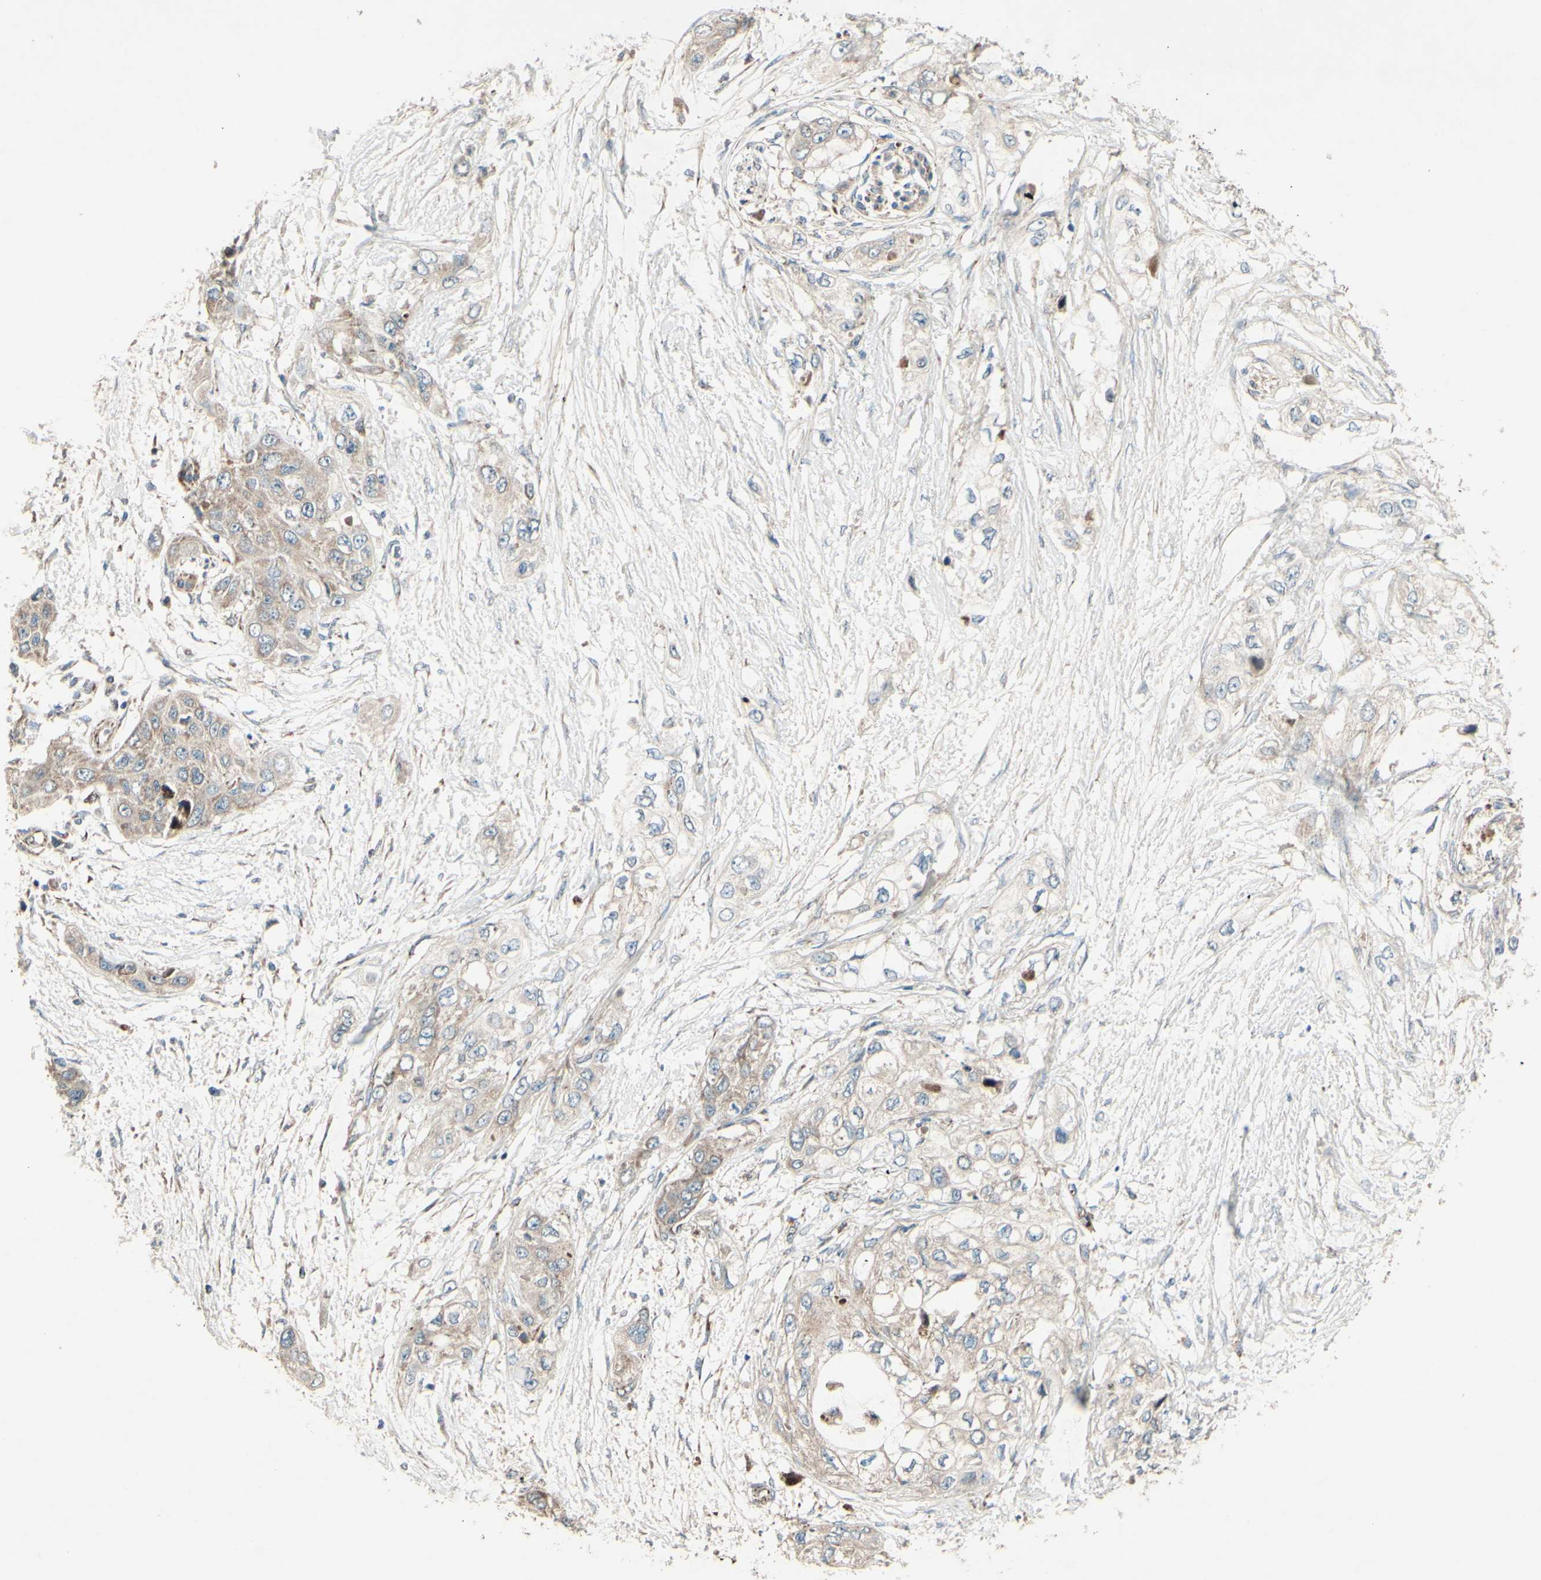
{"staining": {"intensity": "weak", "quantity": ">75%", "location": "cytoplasmic/membranous"}, "tissue": "pancreatic cancer", "cell_type": "Tumor cells", "image_type": "cancer", "snomed": [{"axis": "morphology", "description": "Adenocarcinoma, NOS"}, {"axis": "topography", "description": "Pancreas"}], "caption": "Tumor cells show weak cytoplasmic/membranous positivity in approximately >75% of cells in pancreatic adenocarcinoma.", "gene": "RHOT1", "patient": {"sex": "female", "age": 70}}